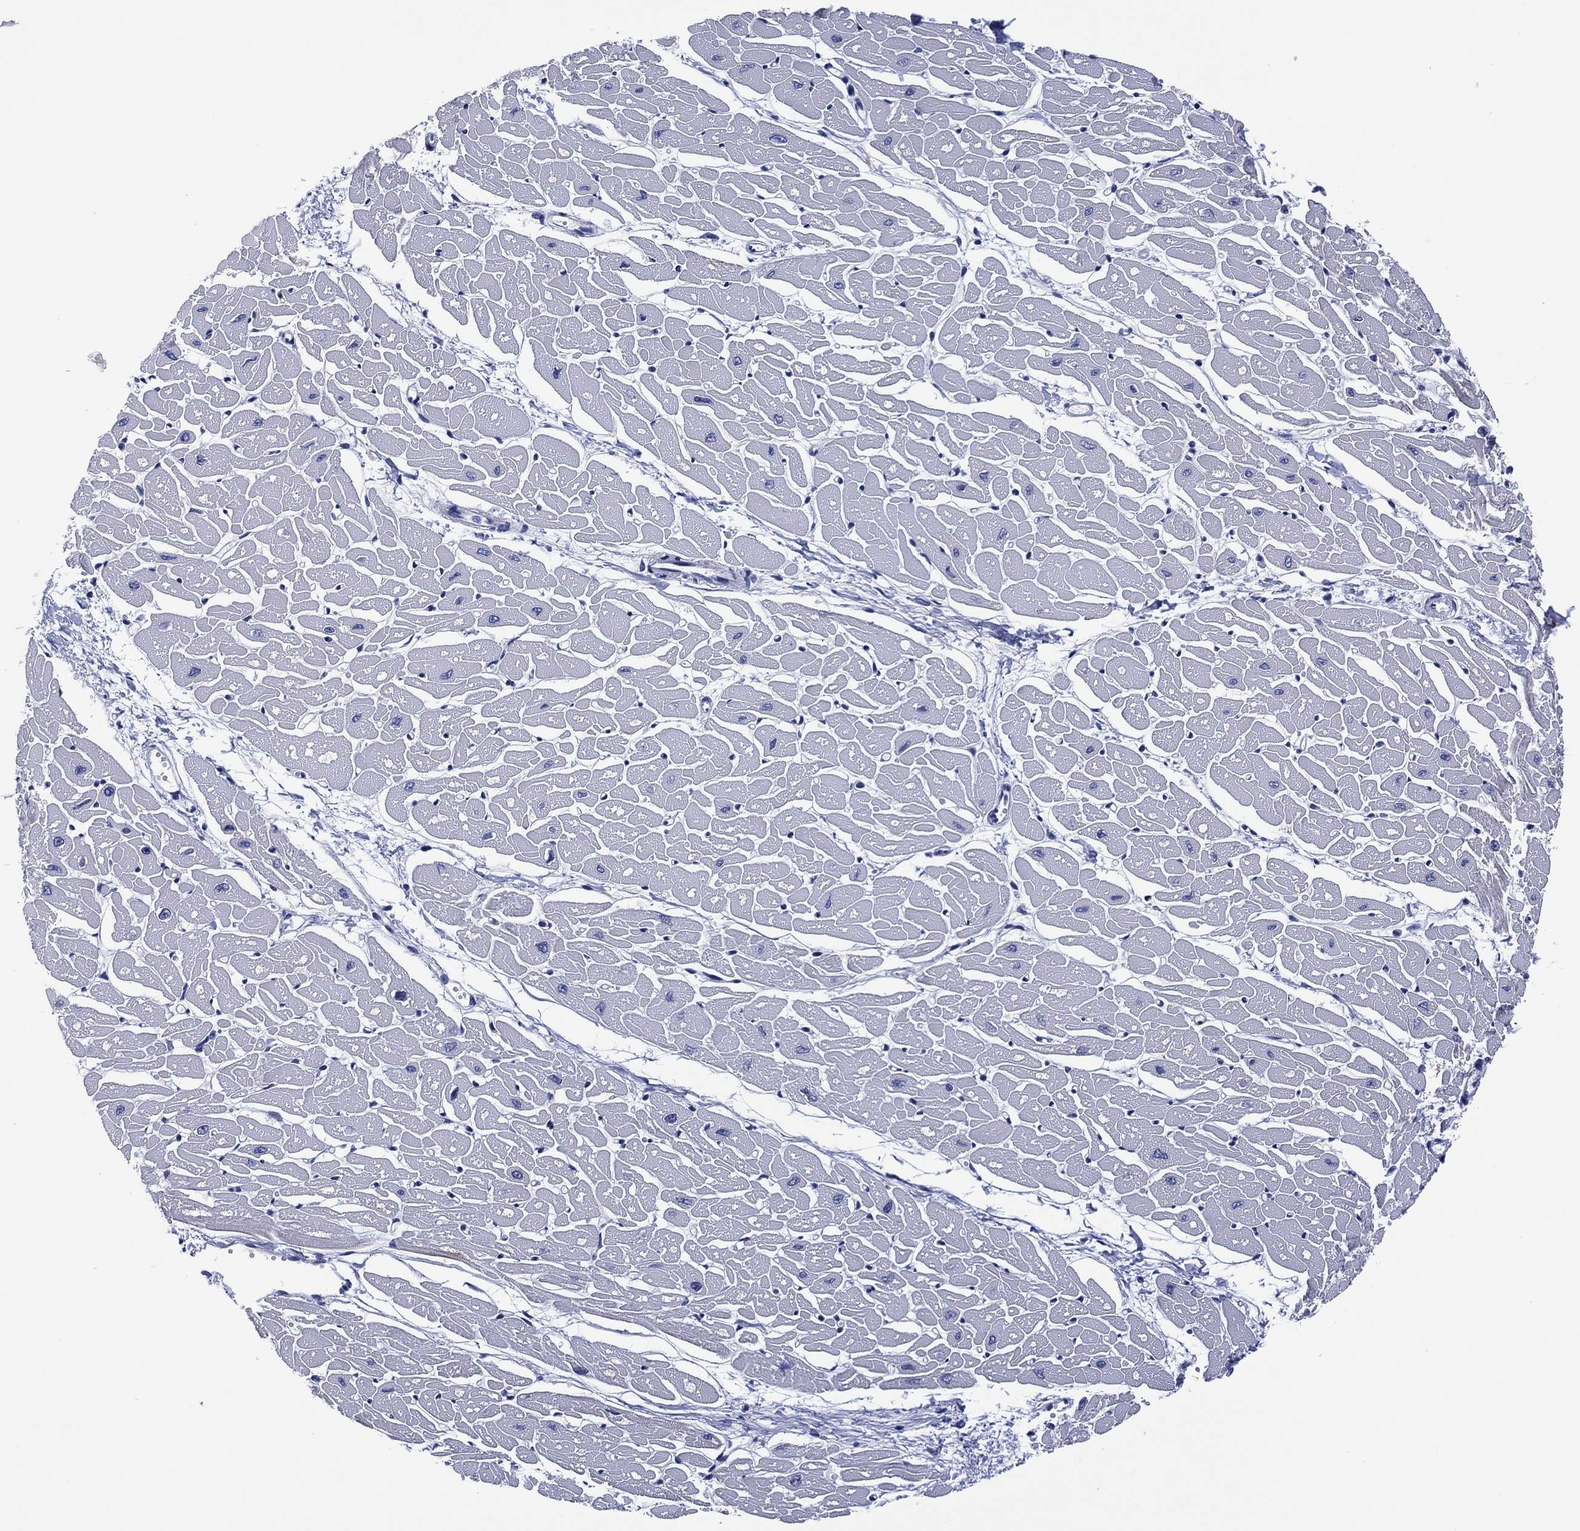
{"staining": {"intensity": "negative", "quantity": "none", "location": "none"}, "tissue": "heart muscle", "cell_type": "Cardiomyocytes", "image_type": "normal", "snomed": [{"axis": "morphology", "description": "Normal tissue, NOS"}, {"axis": "topography", "description": "Heart"}], "caption": "IHC micrograph of normal heart muscle stained for a protein (brown), which displays no staining in cardiomyocytes.", "gene": "CLIP3", "patient": {"sex": "male", "age": 57}}